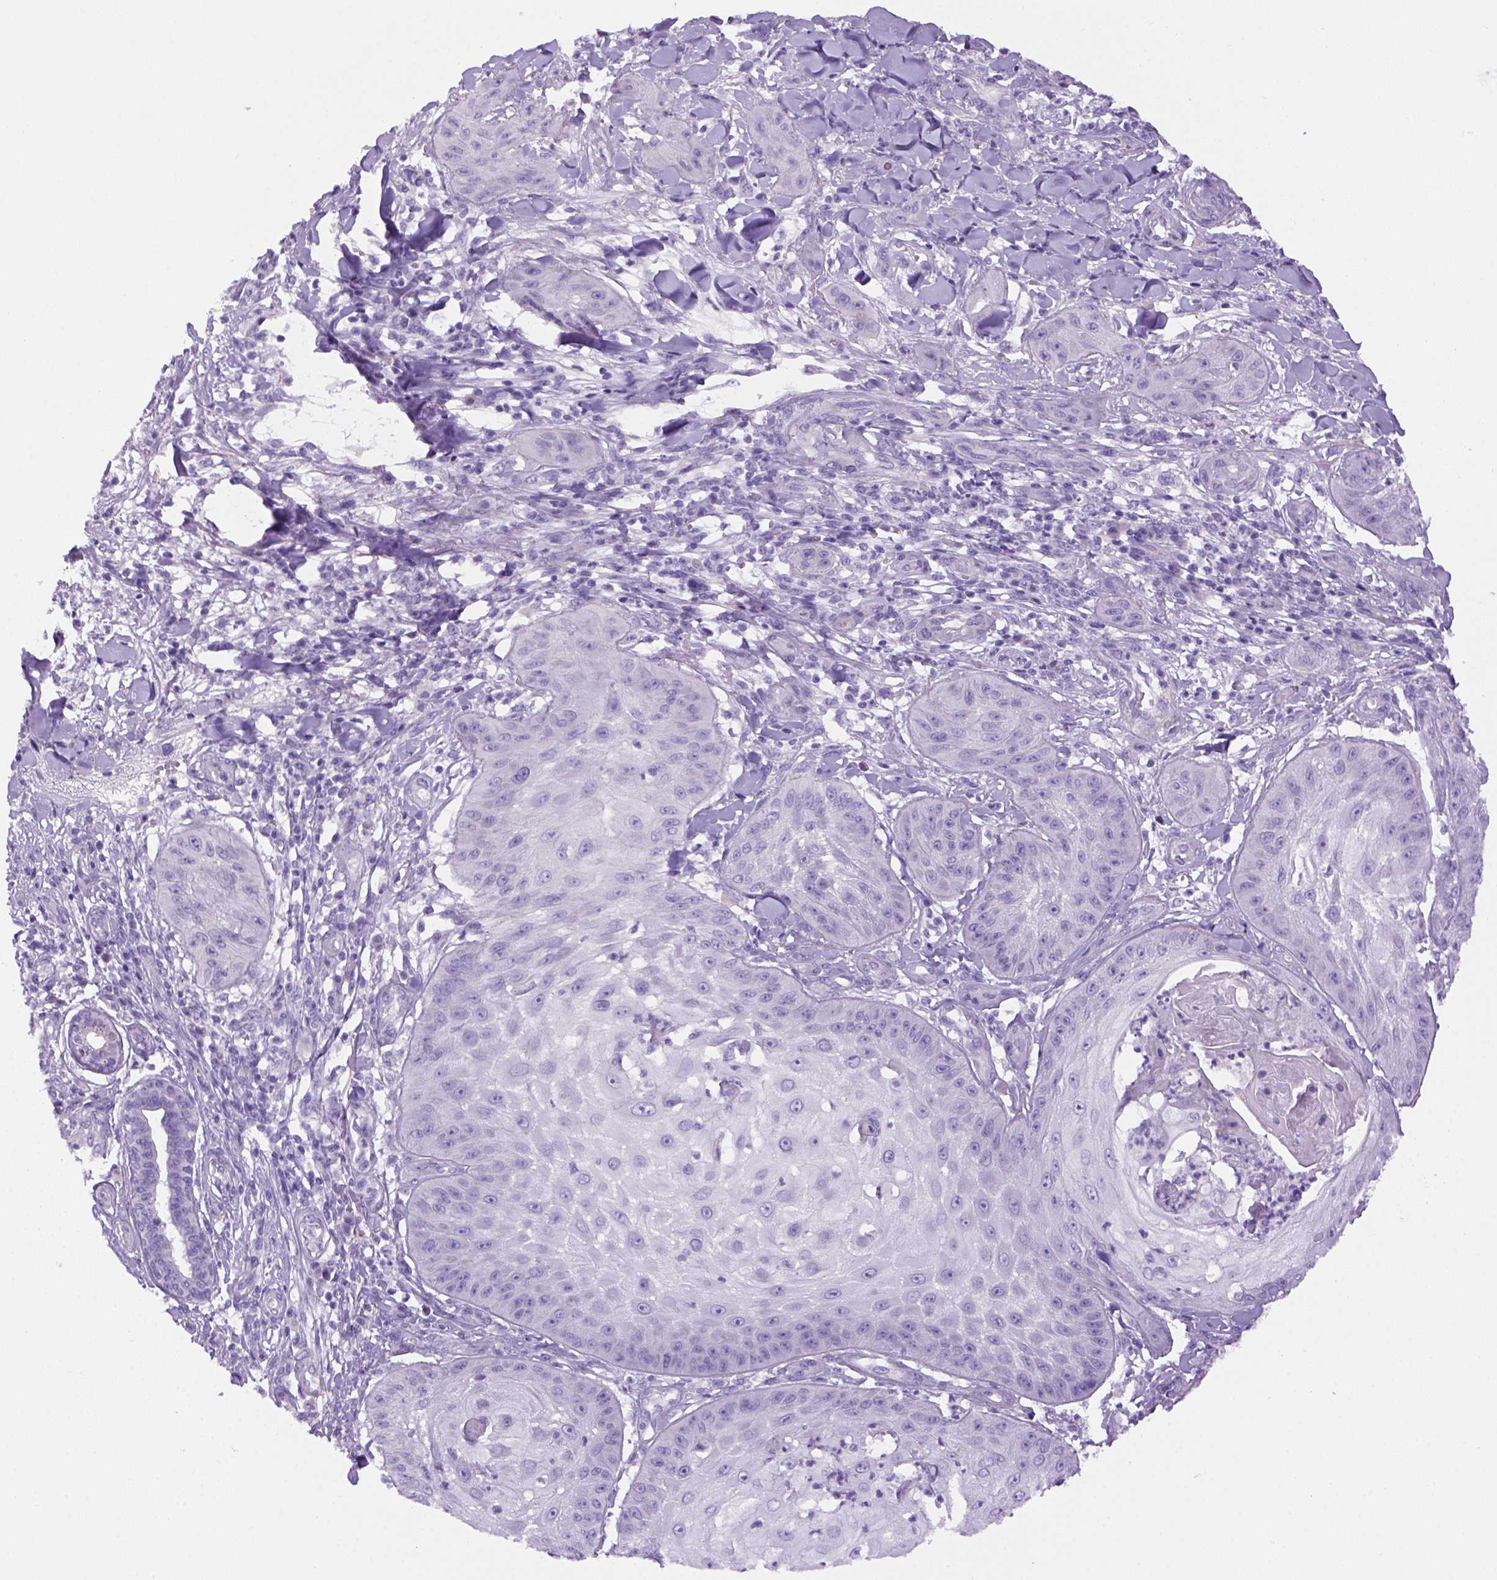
{"staining": {"intensity": "negative", "quantity": "none", "location": "none"}, "tissue": "skin cancer", "cell_type": "Tumor cells", "image_type": "cancer", "snomed": [{"axis": "morphology", "description": "Squamous cell carcinoma, NOS"}, {"axis": "topography", "description": "Skin"}], "caption": "A photomicrograph of human skin squamous cell carcinoma is negative for staining in tumor cells. (Immunohistochemistry, brightfield microscopy, high magnification).", "gene": "DNAH11", "patient": {"sex": "male", "age": 70}}